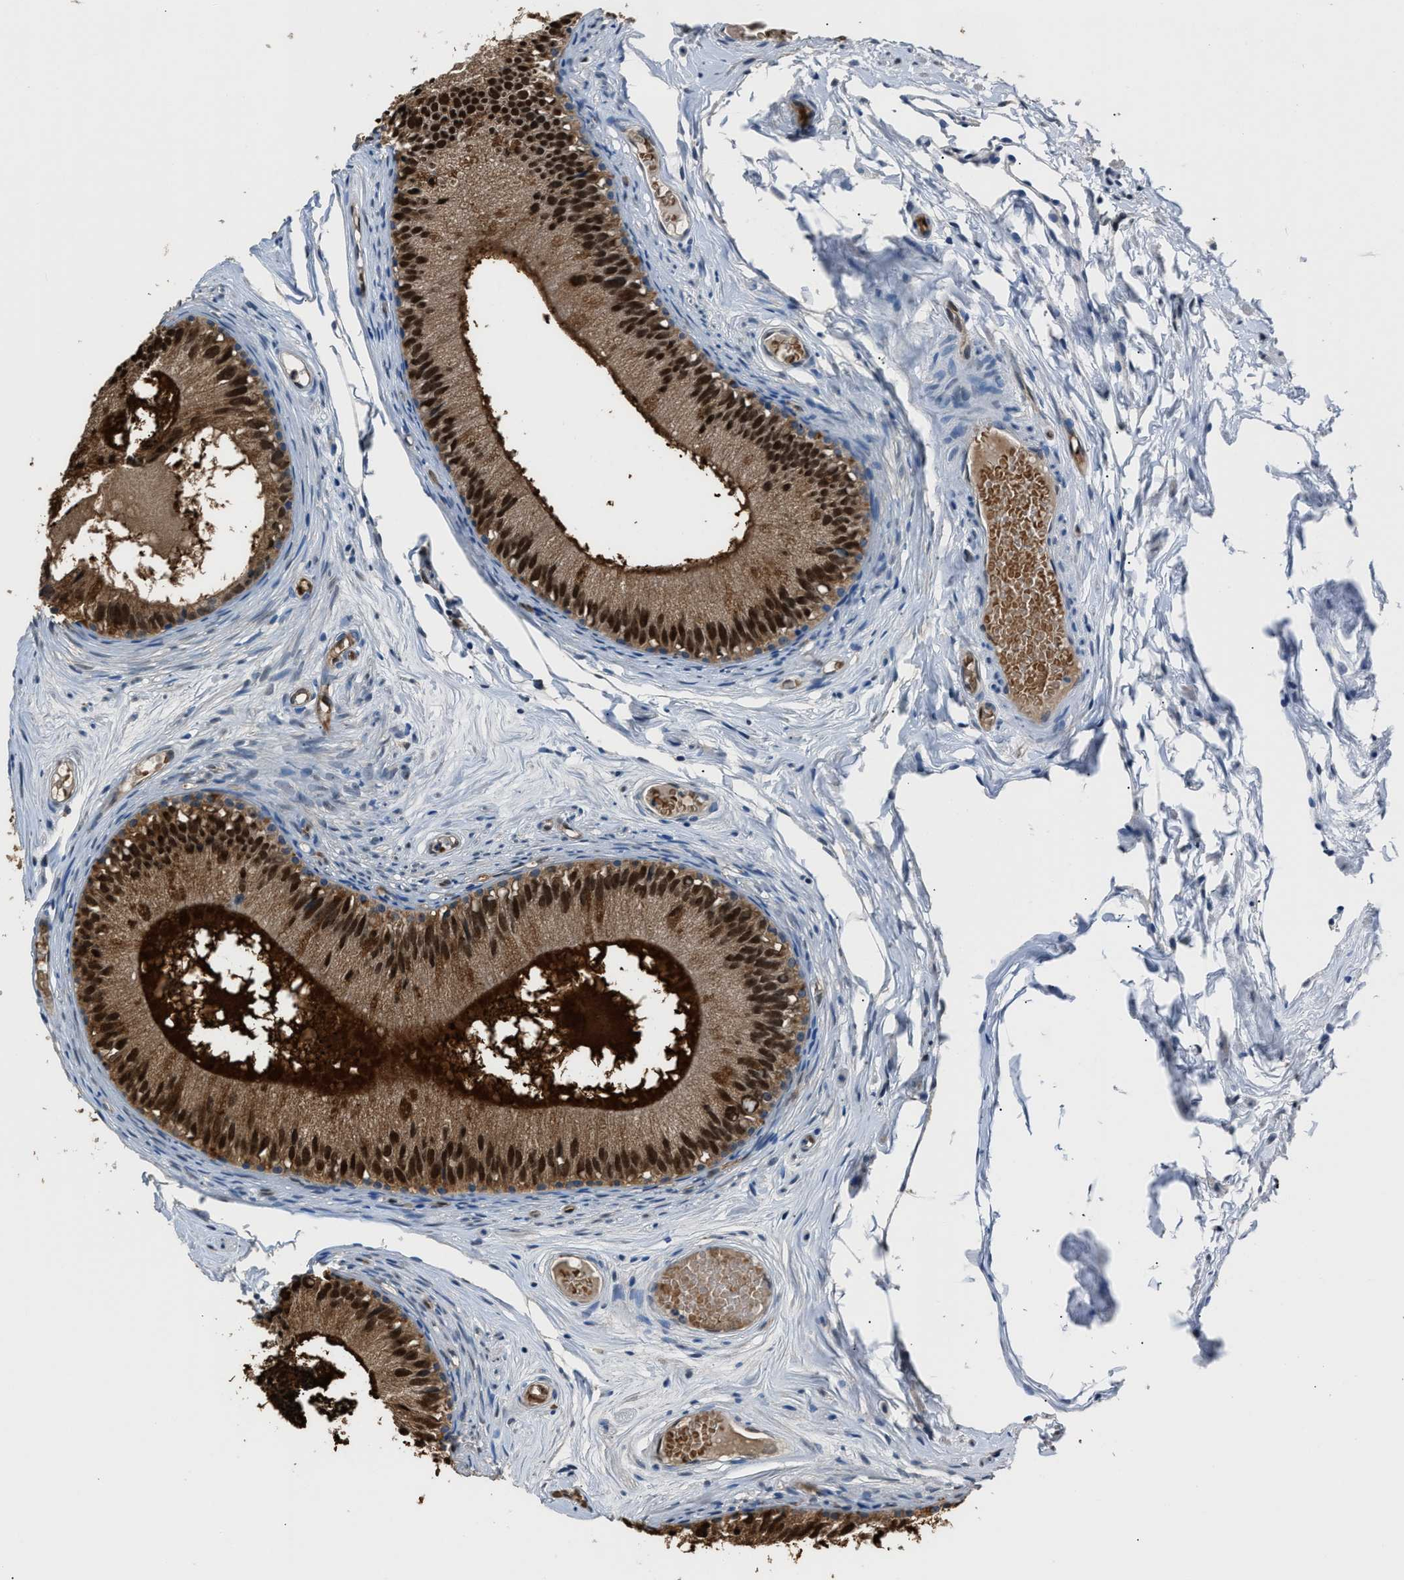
{"staining": {"intensity": "strong", "quantity": ">75%", "location": "cytoplasmic/membranous,nuclear"}, "tissue": "epididymis", "cell_type": "Glandular cells", "image_type": "normal", "snomed": [{"axis": "morphology", "description": "Normal tissue, NOS"}, {"axis": "topography", "description": "Epididymis"}], "caption": "IHC of benign epididymis displays high levels of strong cytoplasmic/membranous,nuclear expression in approximately >75% of glandular cells. (Stains: DAB in brown, nuclei in blue, Microscopy: brightfield microscopy at high magnification).", "gene": "PPA1", "patient": {"sex": "male", "age": 46}}